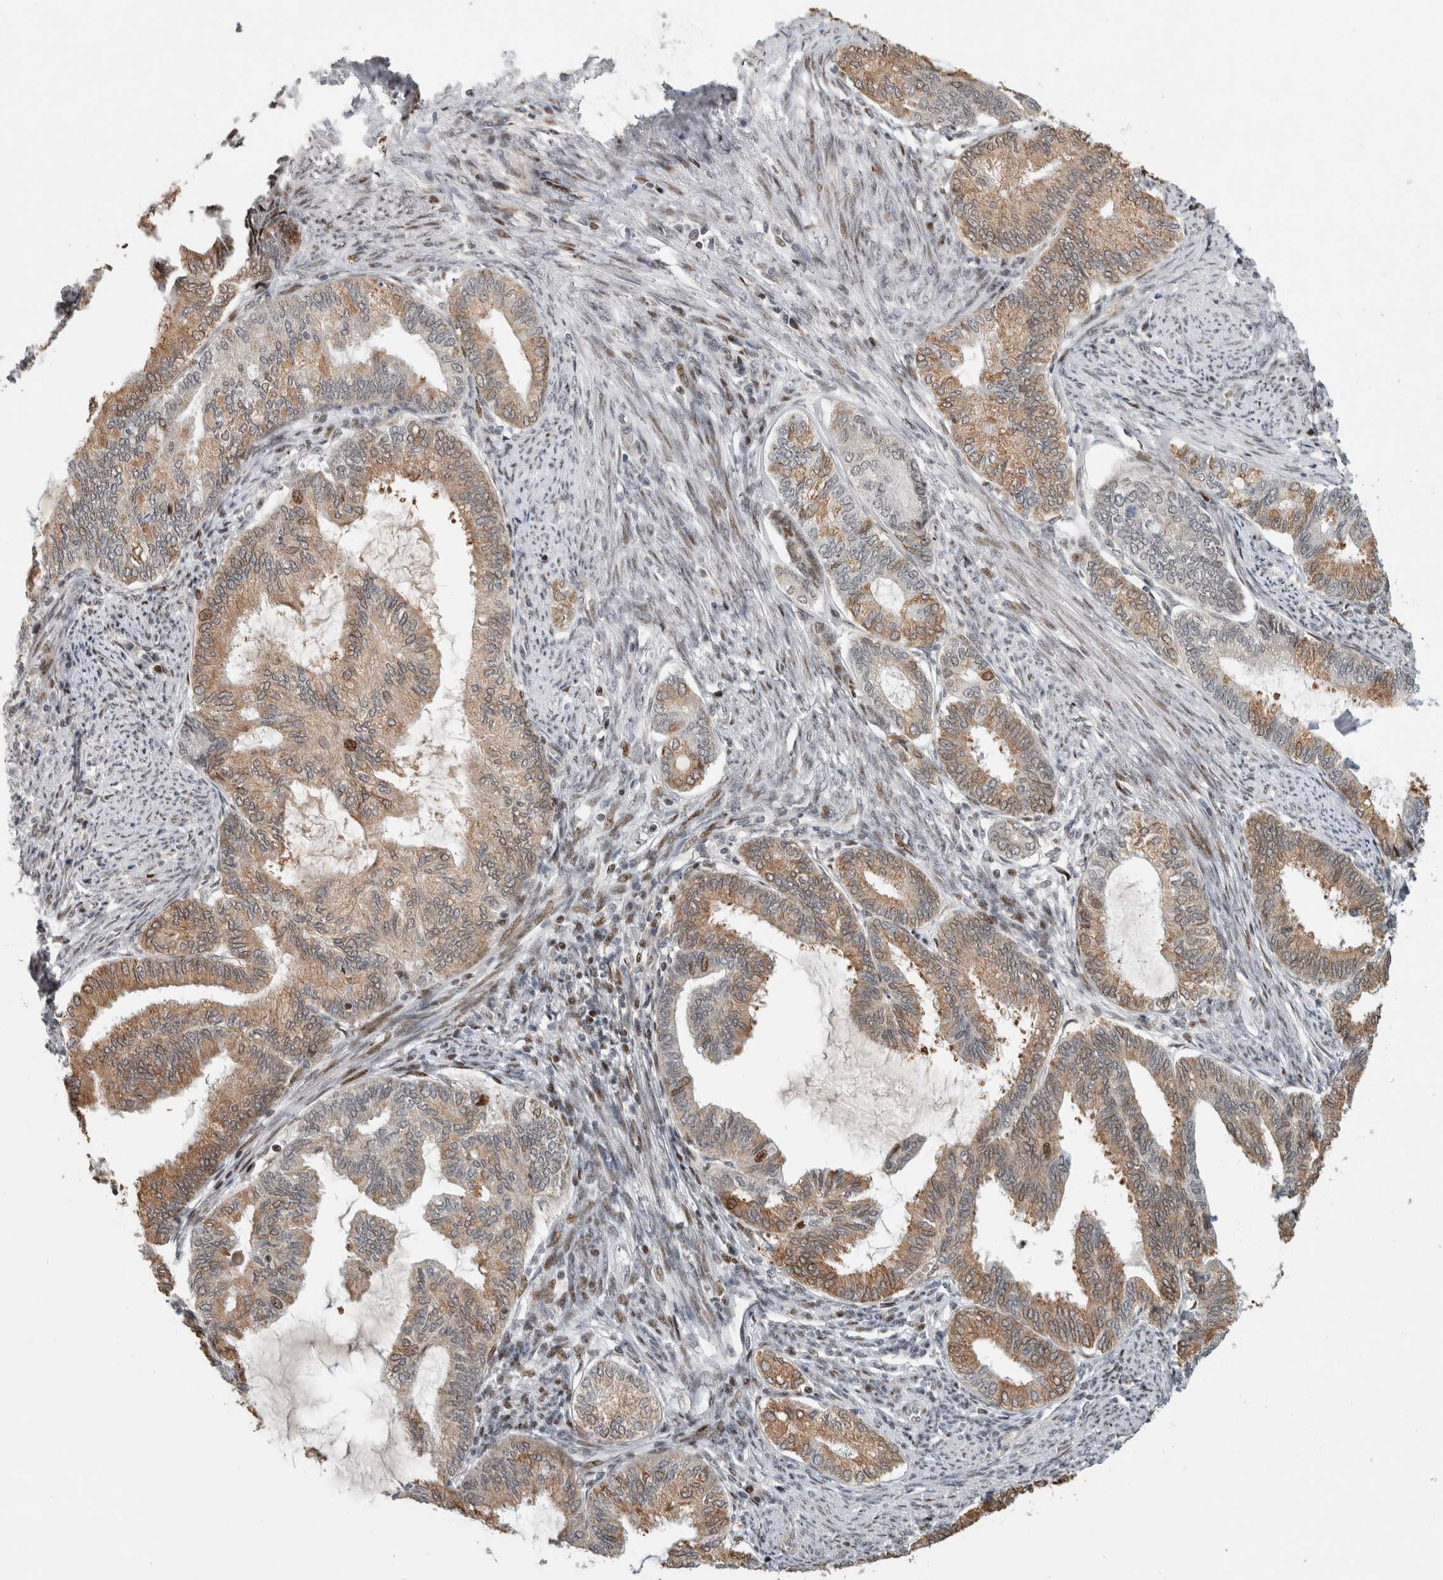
{"staining": {"intensity": "moderate", "quantity": ">75%", "location": "cytoplasmic/membranous,nuclear"}, "tissue": "endometrial cancer", "cell_type": "Tumor cells", "image_type": "cancer", "snomed": [{"axis": "morphology", "description": "Adenocarcinoma, NOS"}, {"axis": "topography", "description": "Endometrium"}], "caption": "Moderate cytoplasmic/membranous and nuclear protein positivity is seen in about >75% of tumor cells in endometrial cancer.", "gene": "C8orf58", "patient": {"sex": "female", "age": 86}}